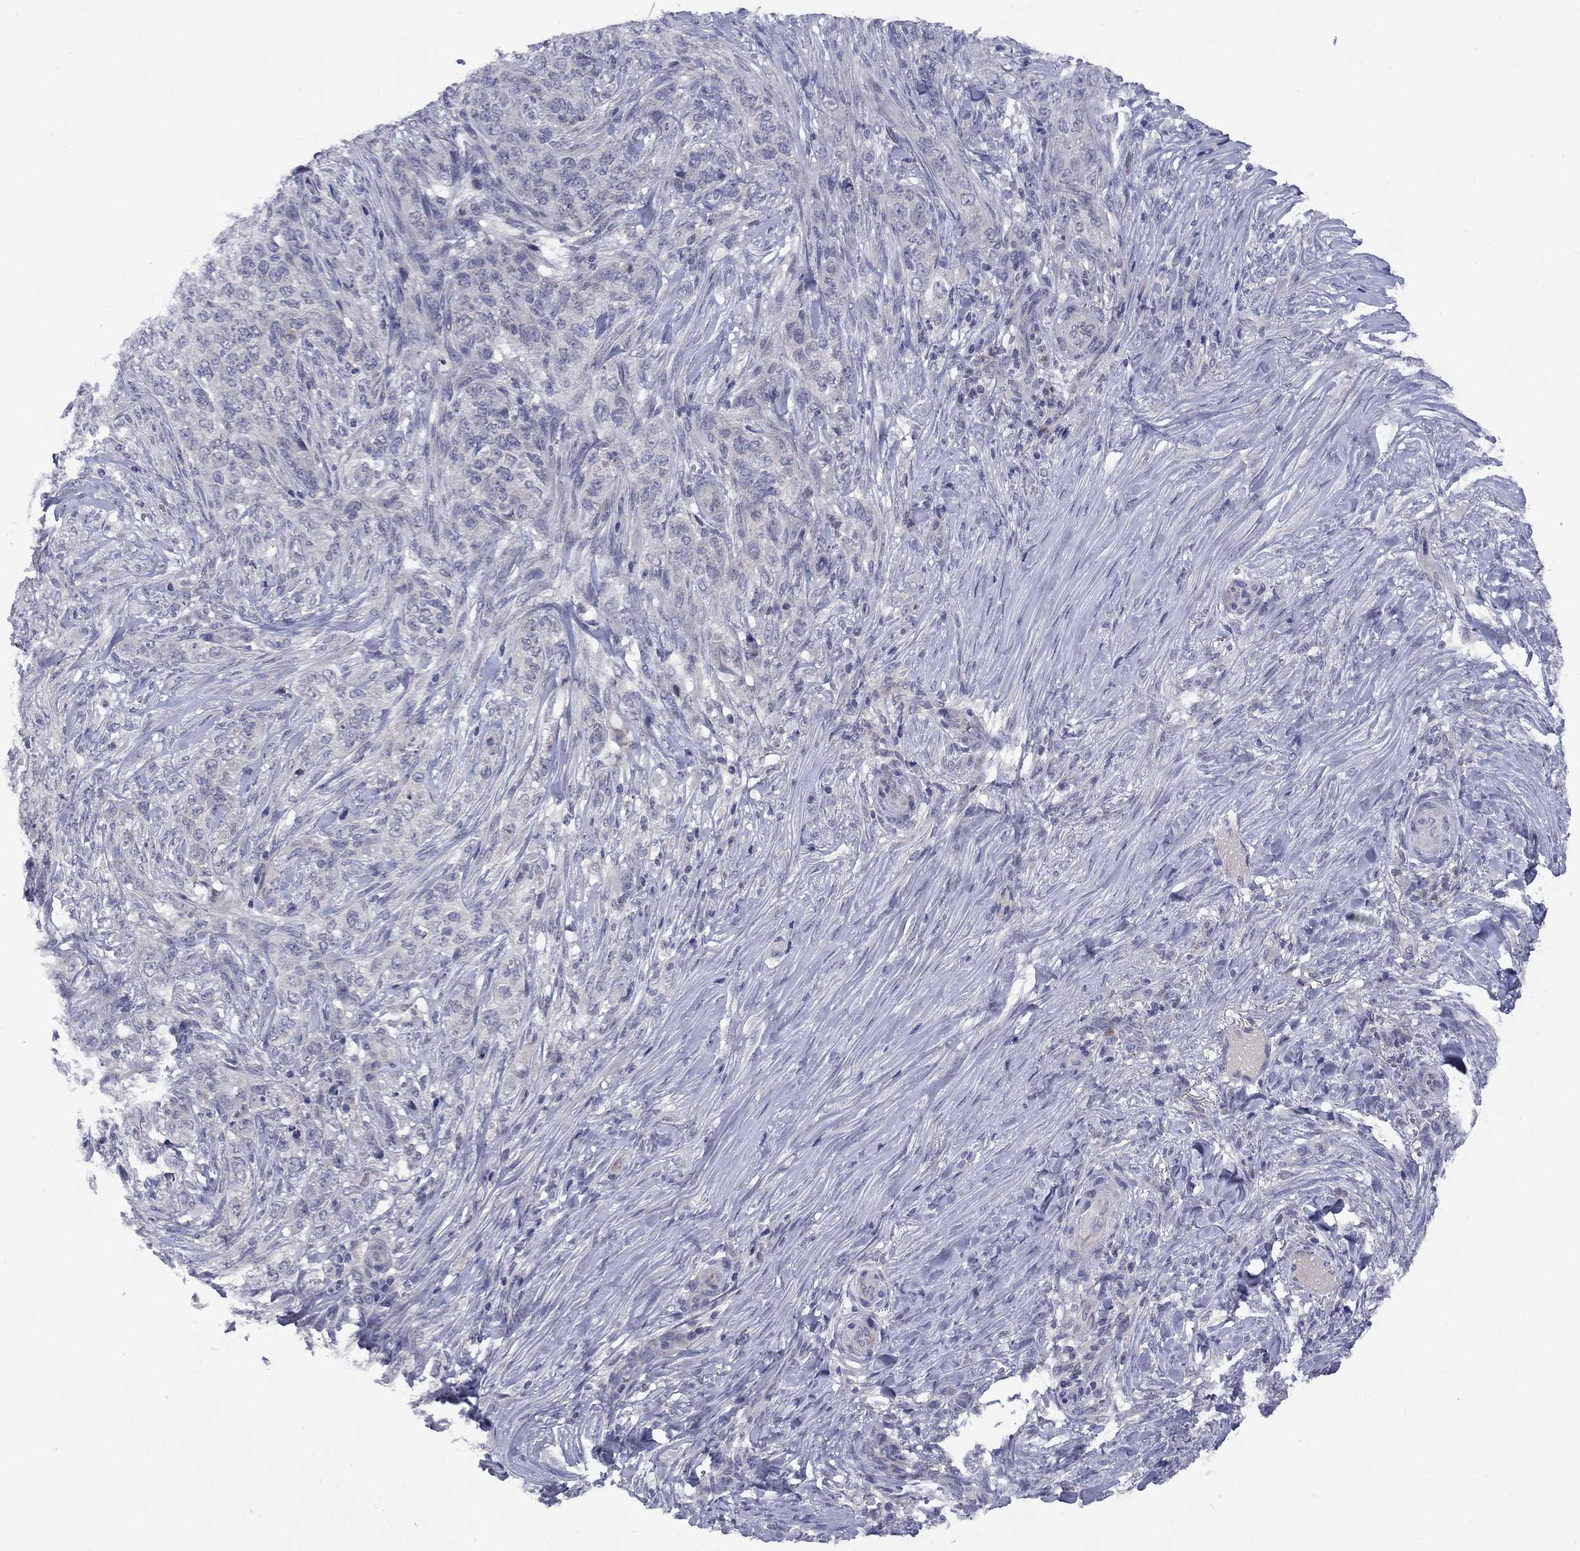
{"staining": {"intensity": "negative", "quantity": "none", "location": "none"}, "tissue": "skin cancer", "cell_type": "Tumor cells", "image_type": "cancer", "snomed": [{"axis": "morphology", "description": "Basal cell carcinoma"}, {"axis": "topography", "description": "Skin"}], "caption": "Immunohistochemistry photomicrograph of skin basal cell carcinoma stained for a protein (brown), which shows no staining in tumor cells.", "gene": "CACNA1A", "patient": {"sex": "female", "age": 69}}